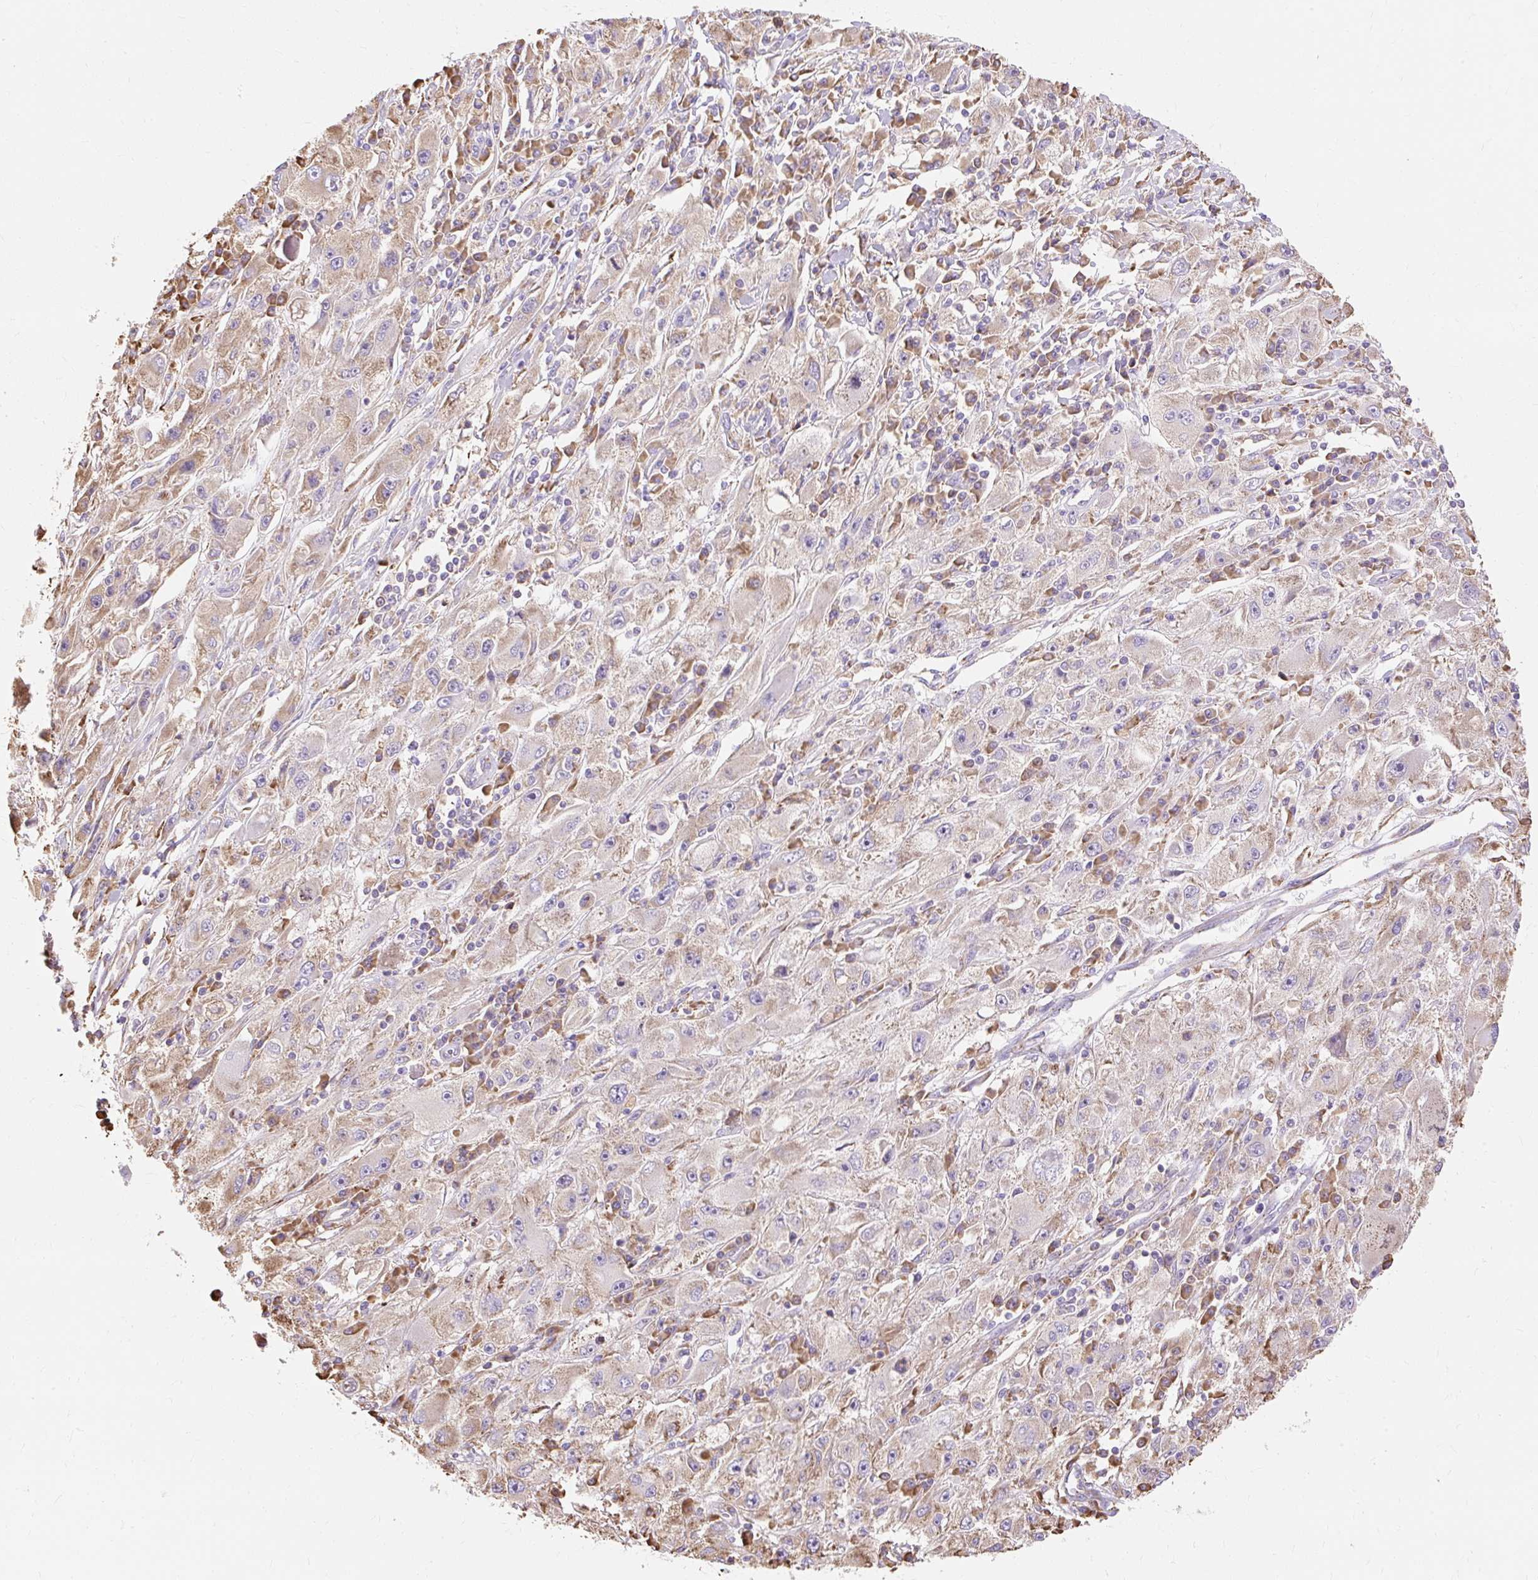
{"staining": {"intensity": "weak", "quantity": "<25%", "location": "cytoplasmic/membranous"}, "tissue": "melanoma", "cell_type": "Tumor cells", "image_type": "cancer", "snomed": [{"axis": "morphology", "description": "Malignant melanoma, Metastatic site"}, {"axis": "topography", "description": "Skin"}], "caption": "Tumor cells show no significant protein positivity in malignant melanoma (metastatic site).", "gene": "RPS17", "patient": {"sex": "male", "age": 53}}